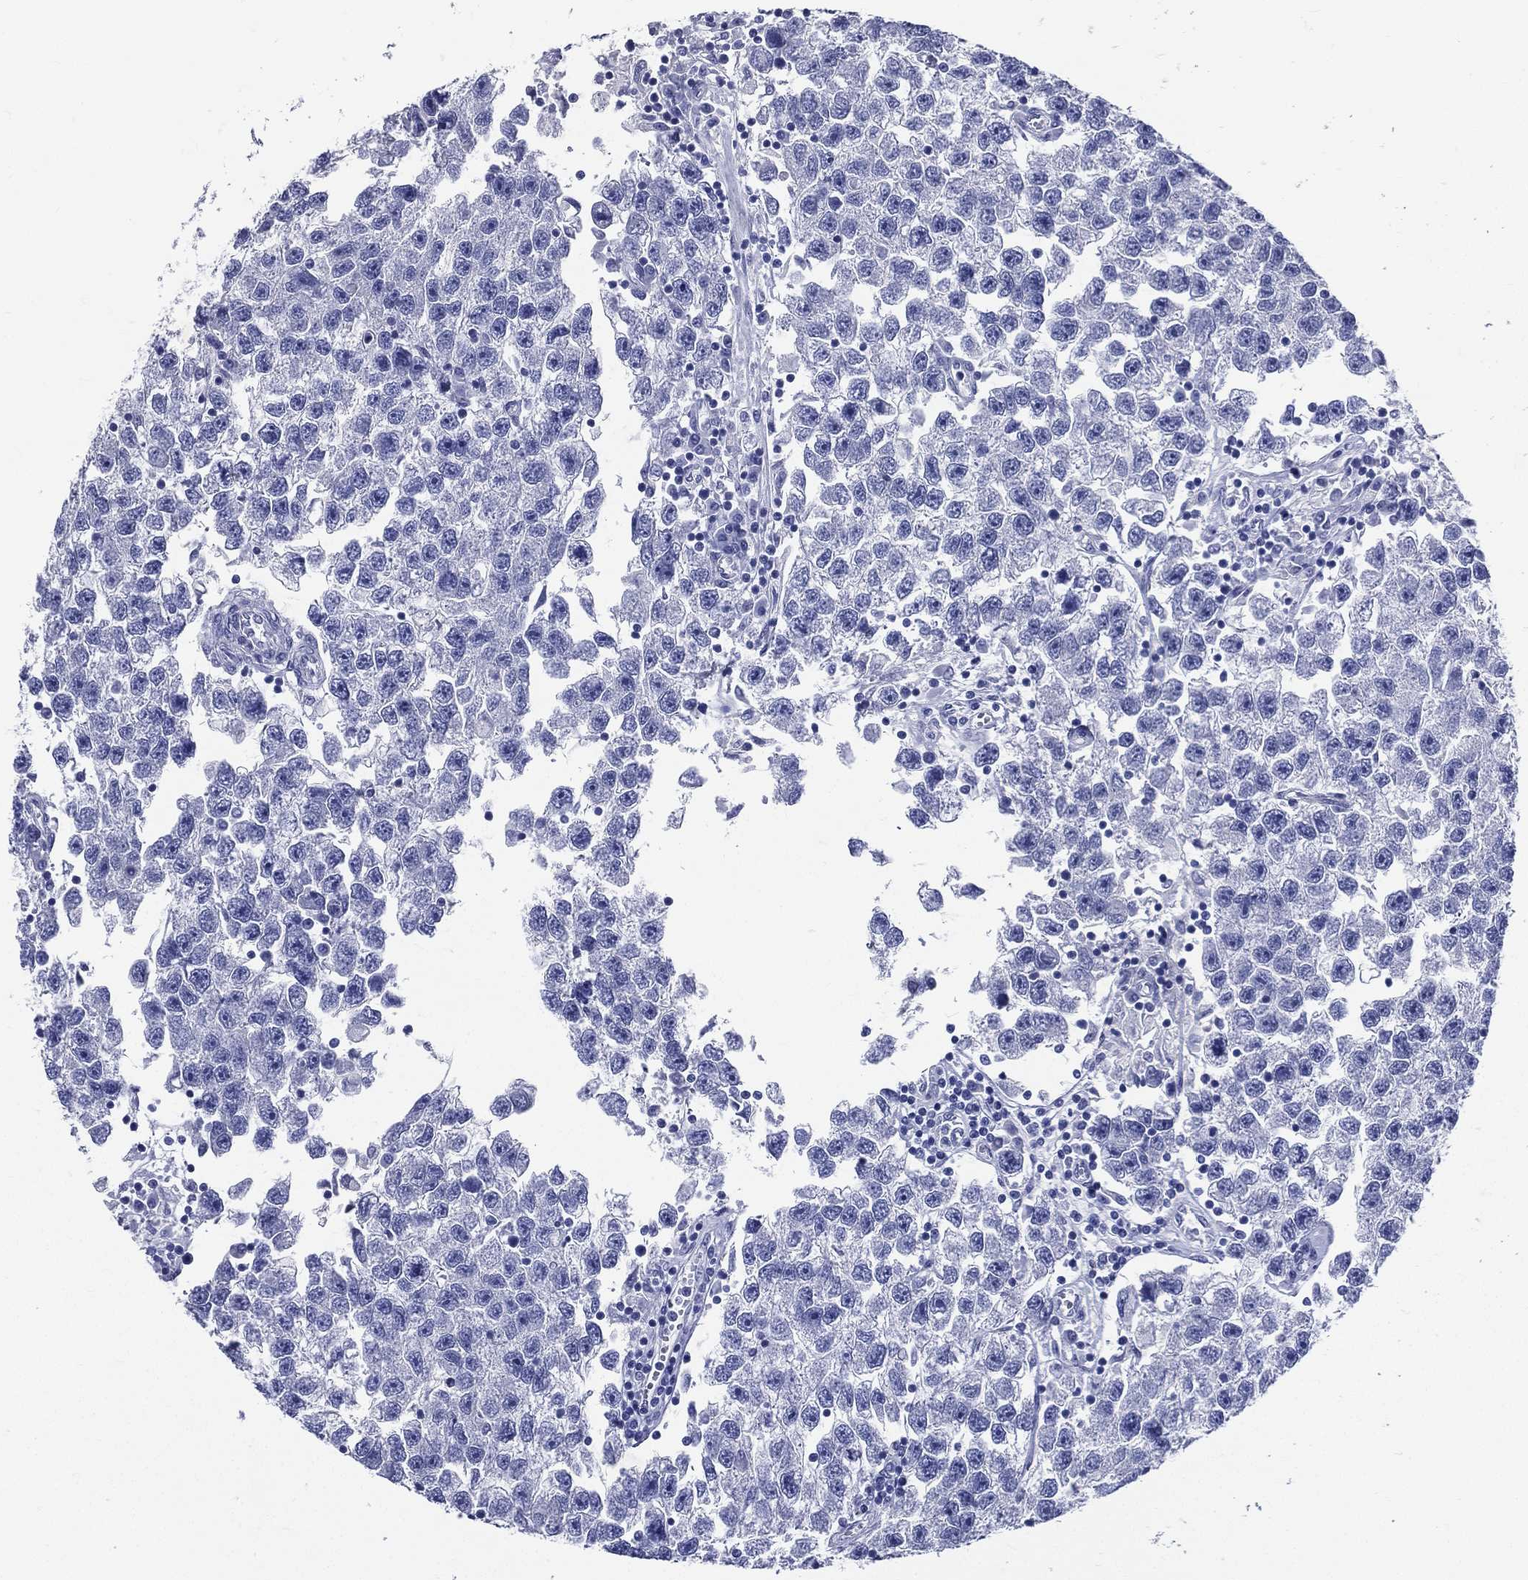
{"staining": {"intensity": "negative", "quantity": "none", "location": "none"}, "tissue": "testis cancer", "cell_type": "Tumor cells", "image_type": "cancer", "snomed": [{"axis": "morphology", "description": "Seminoma, NOS"}, {"axis": "topography", "description": "Testis"}], "caption": "An IHC histopathology image of testis cancer (seminoma) is shown. There is no staining in tumor cells of testis cancer (seminoma).", "gene": "DPYS", "patient": {"sex": "male", "age": 26}}